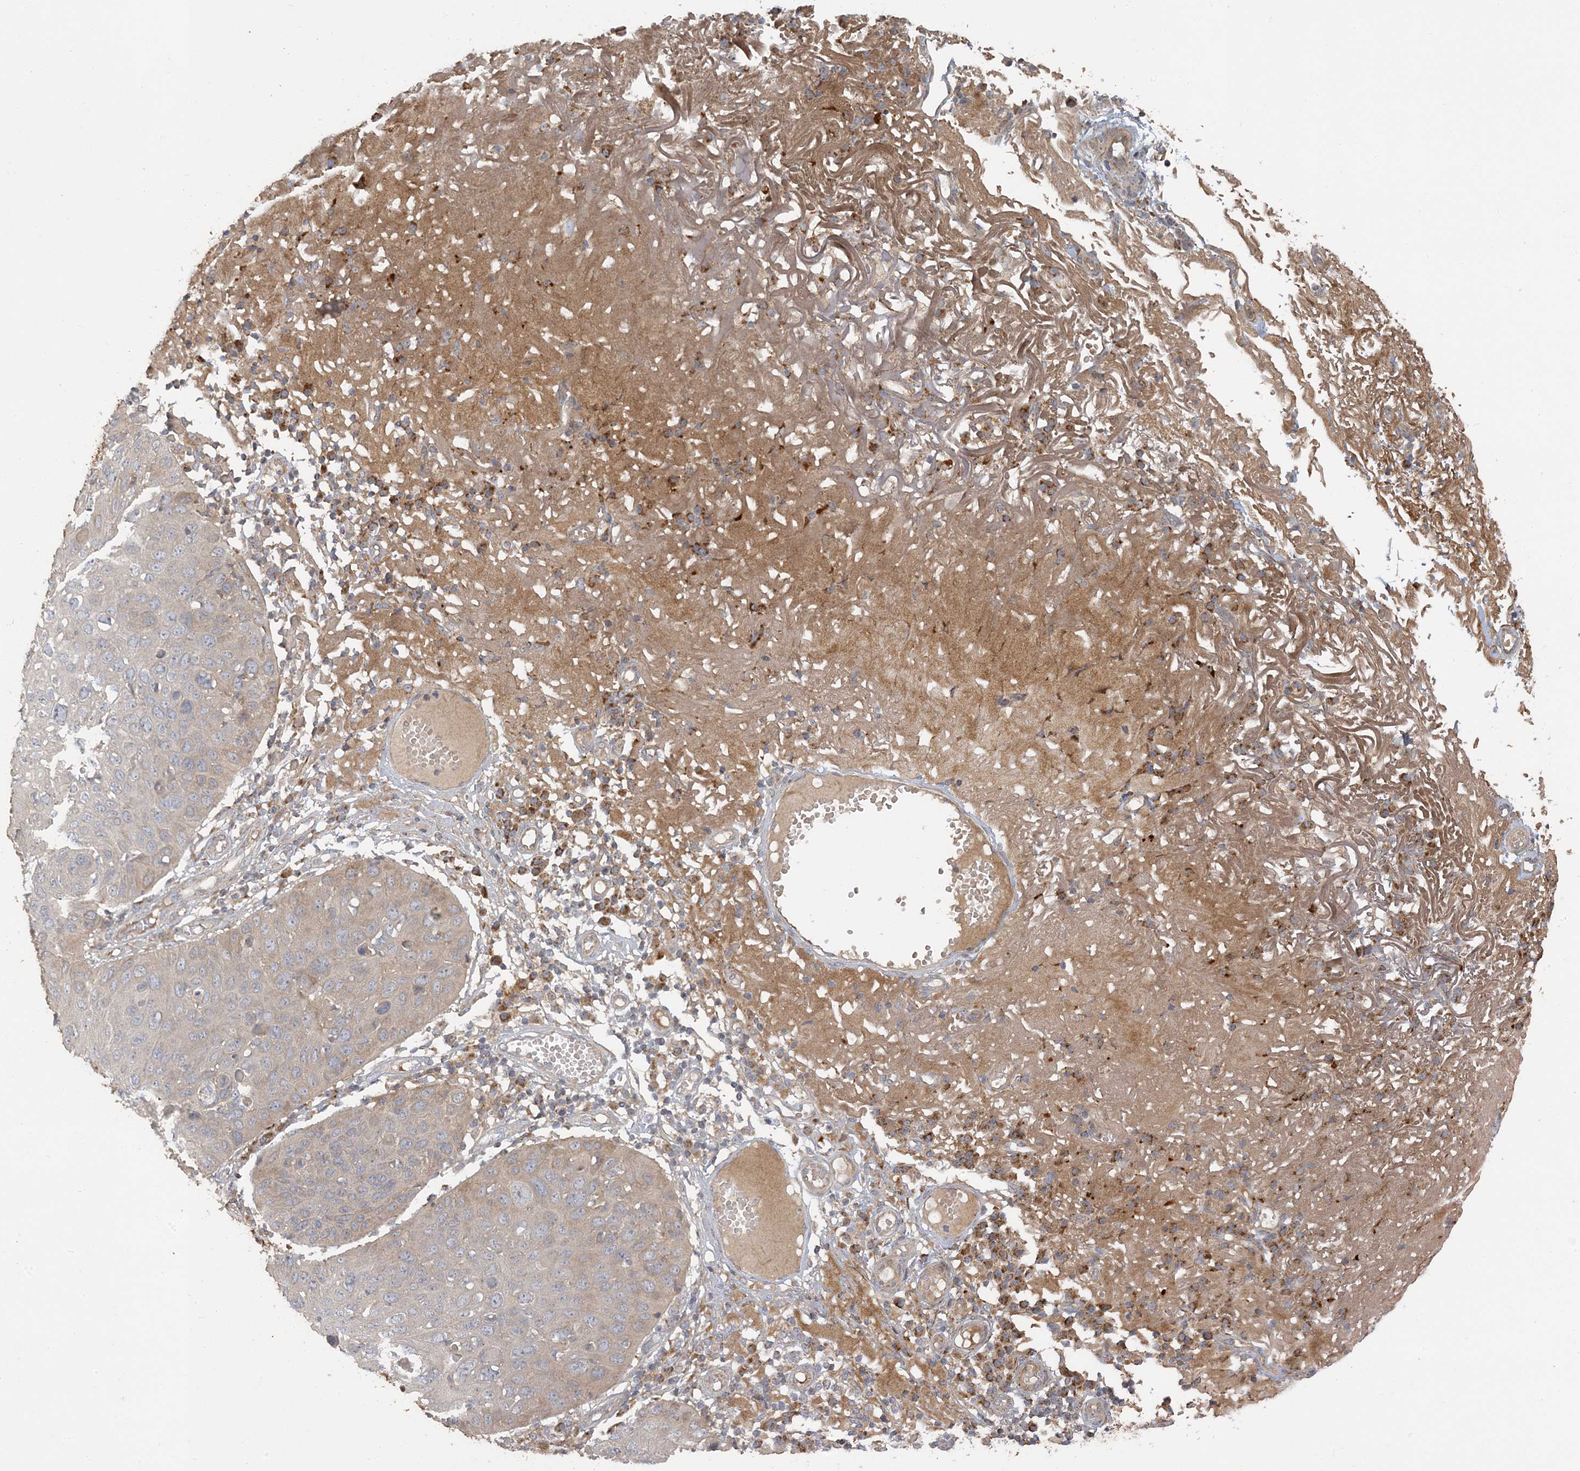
{"staining": {"intensity": "moderate", "quantity": "25%-75%", "location": "cytoplasmic/membranous"}, "tissue": "skin cancer", "cell_type": "Tumor cells", "image_type": "cancer", "snomed": [{"axis": "morphology", "description": "Squamous cell carcinoma, NOS"}, {"axis": "topography", "description": "Skin"}], "caption": "Immunohistochemistry (DAB) staining of squamous cell carcinoma (skin) reveals moderate cytoplasmic/membranous protein staining in approximately 25%-75% of tumor cells. (Stains: DAB (3,3'-diaminobenzidine) in brown, nuclei in blue, Microscopy: brightfield microscopy at high magnification).", "gene": "LTN1", "patient": {"sex": "female", "age": 90}}